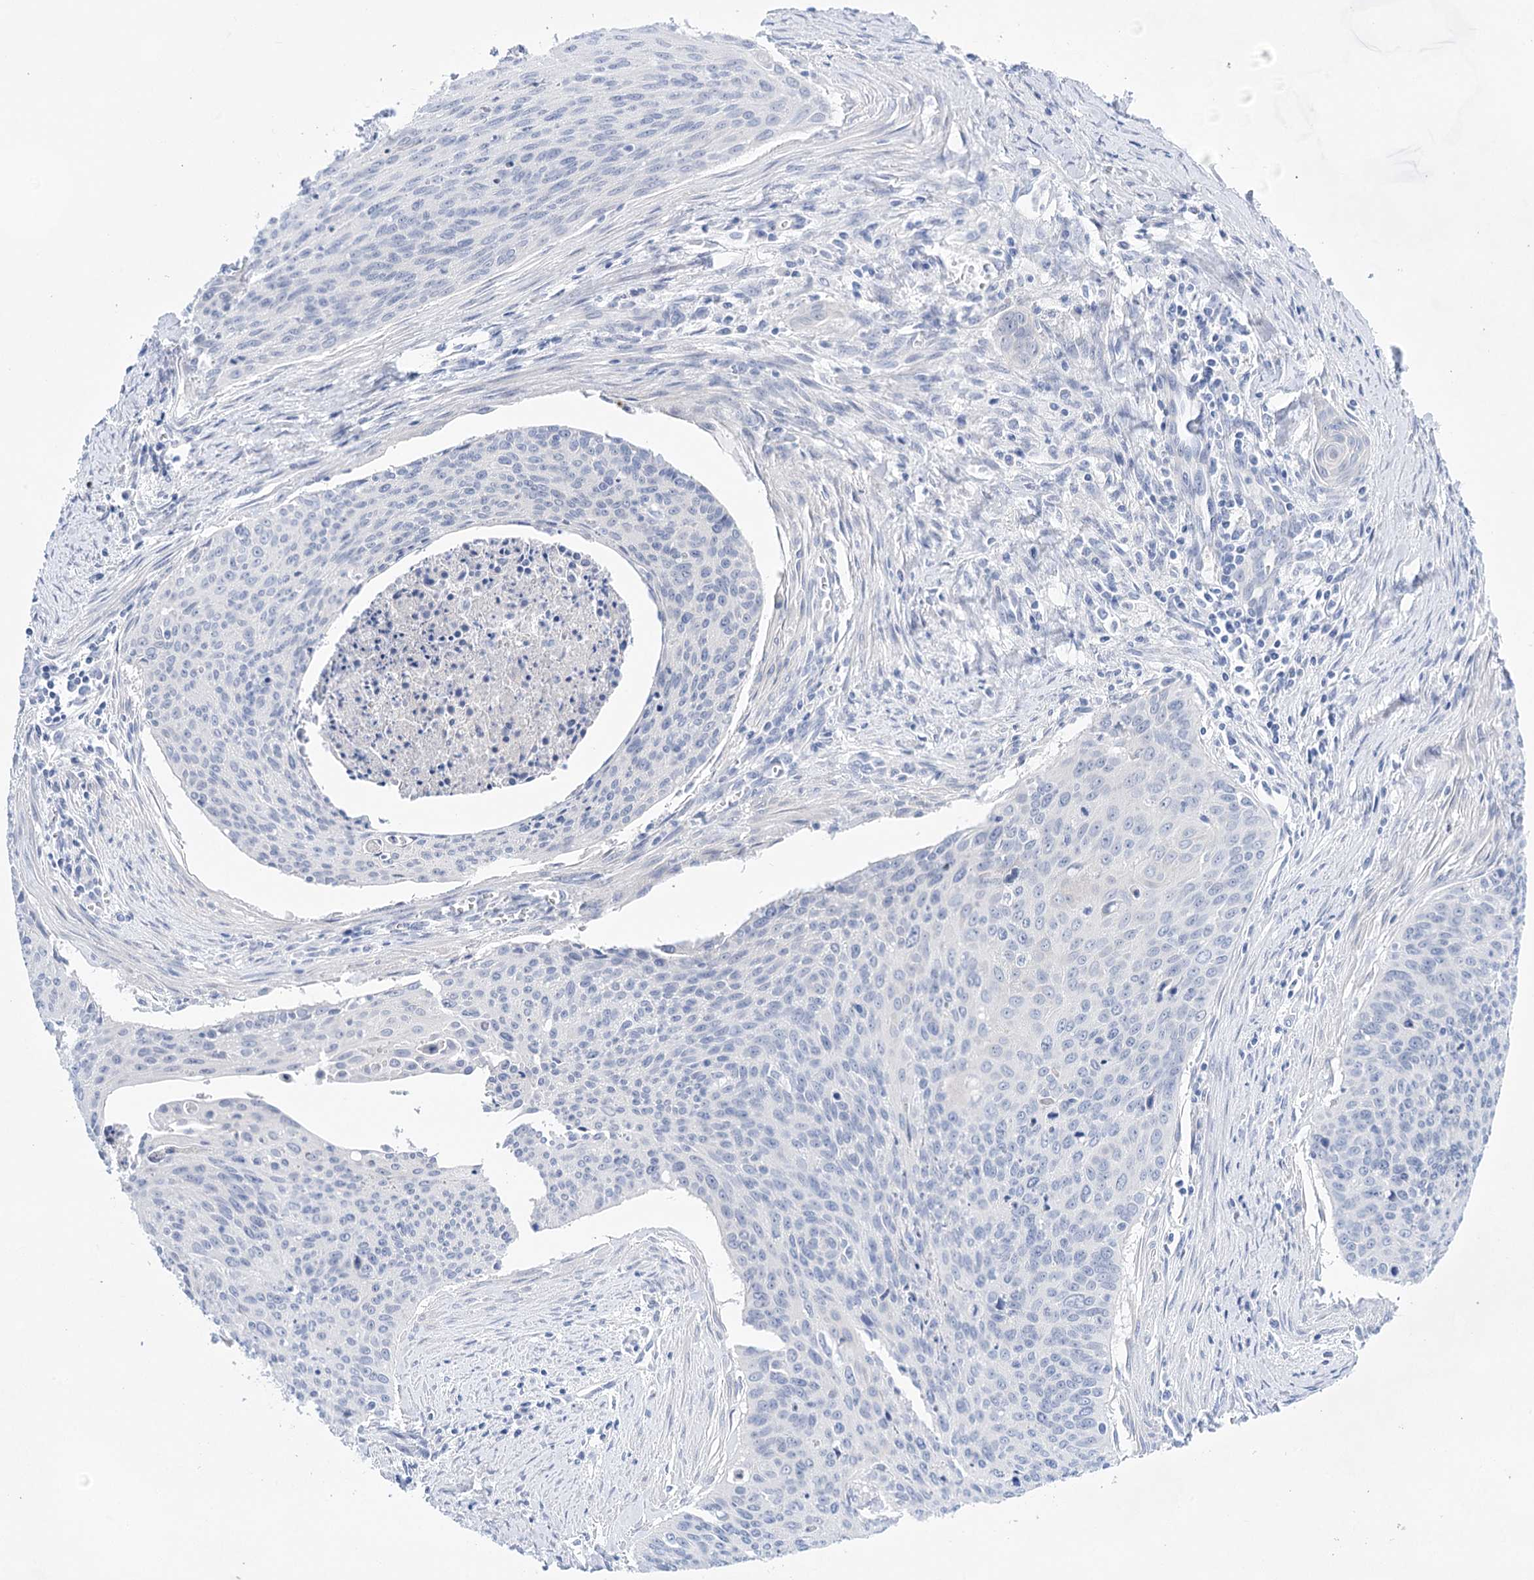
{"staining": {"intensity": "negative", "quantity": "none", "location": "none"}, "tissue": "cervical cancer", "cell_type": "Tumor cells", "image_type": "cancer", "snomed": [{"axis": "morphology", "description": "Squamous cell carcinoma, NOS"}, {"axis": "topography", "description": "Cervix"}], "caption": "Tumor cells are negative for brown protein staining in cervical cancer.", "gene": "LALBA", "patient": {"sex": "female", "age": 55}}